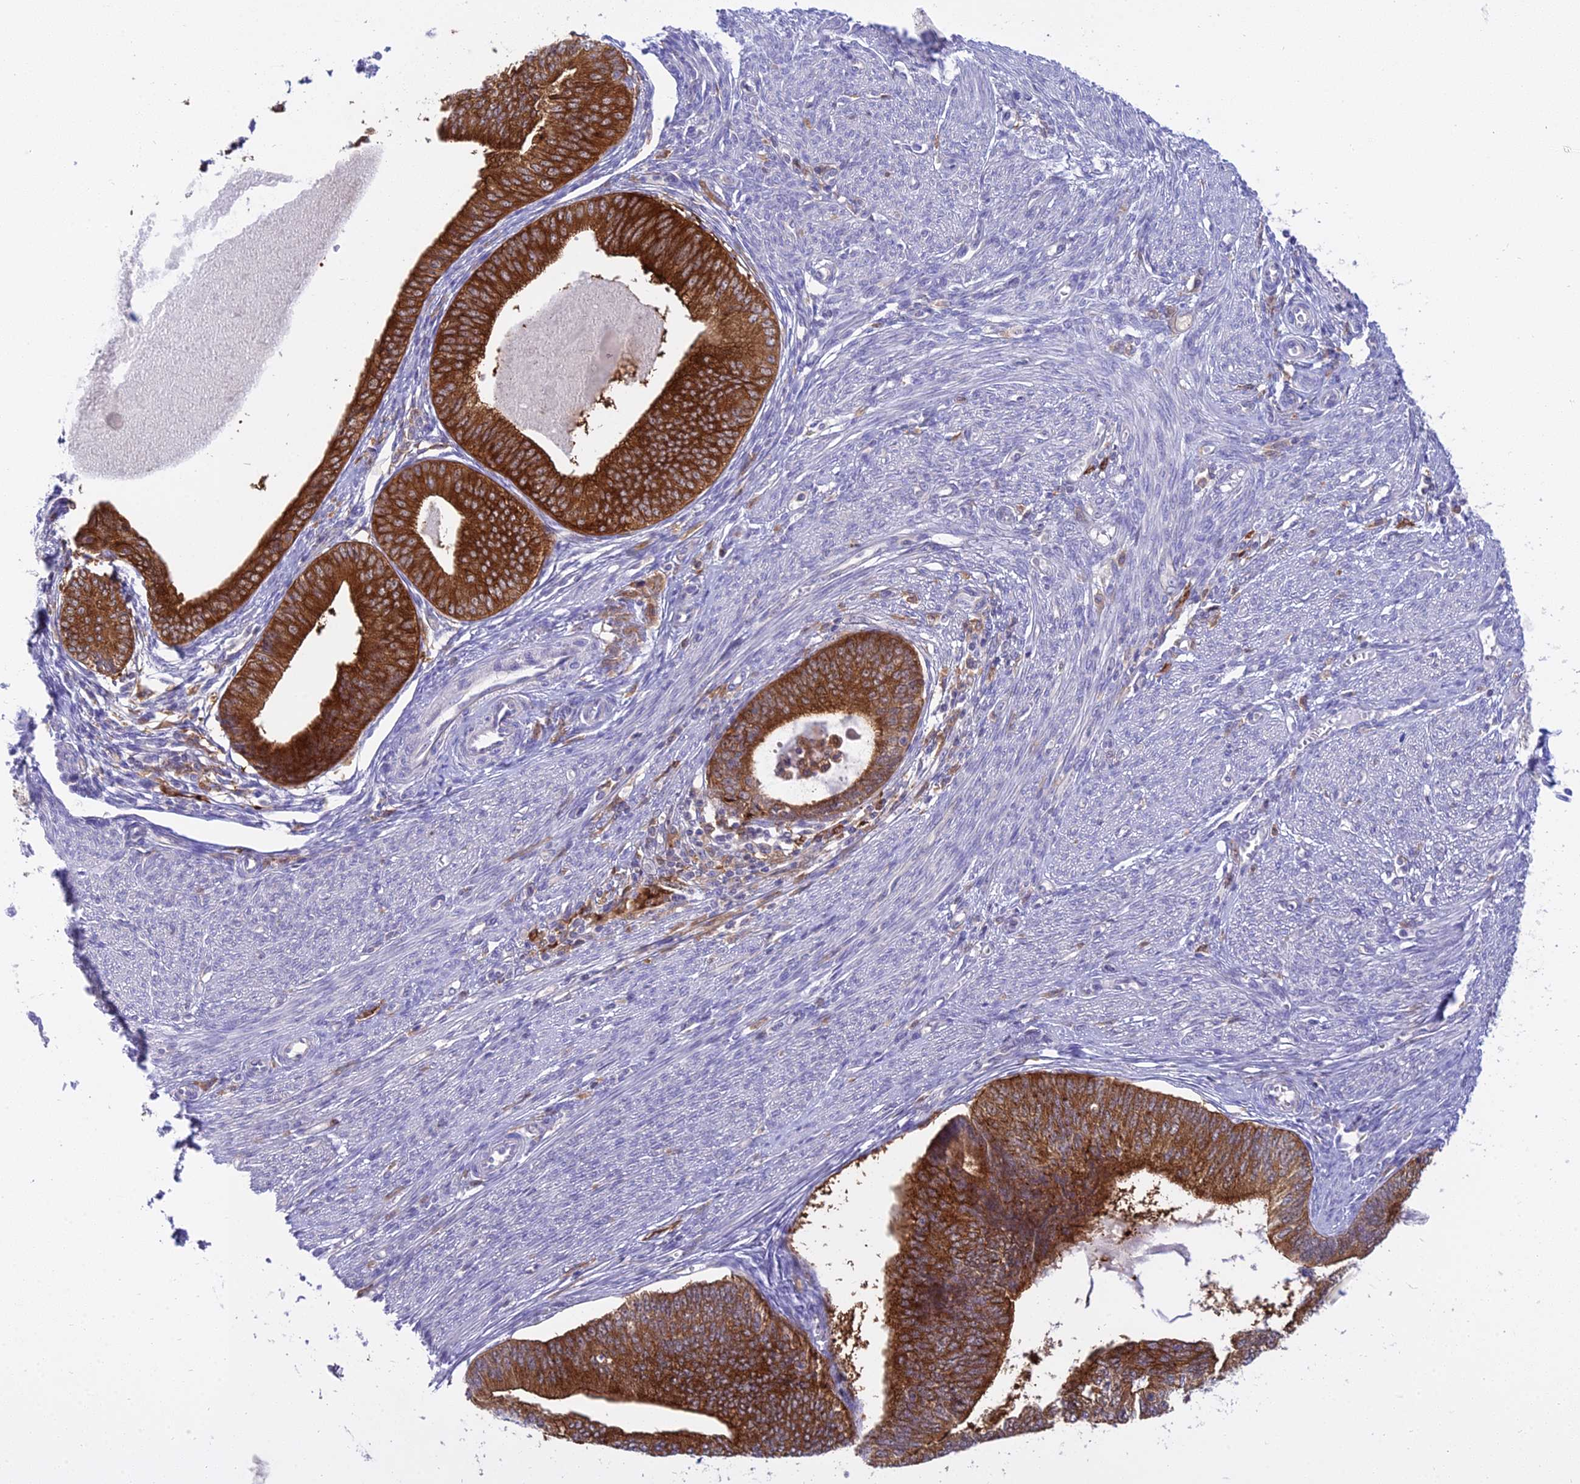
{"staining": {"intensity": "strong", "quantity": "25%-75%", "location": "cytoplasmic/membranous"}, "tissue": "endometrial cancer", "cell_type": "Tumor cells", "image_type": "cancer", "snomed": [{"axis": "morphology", "description": "Adenocarcinoma, NOS"}, {"axis": "topography", "description": "Endometrium"}], "caption": "A high-resolution micrograph shows IHC staining of endometrial cancer (adenocarcinoma), which shows strong cytoplasmic/membranous staining in about 25%-75% of tumor cells.", "gene": "UBE2G1", "patient": {"sex": "female", "age": 68}}